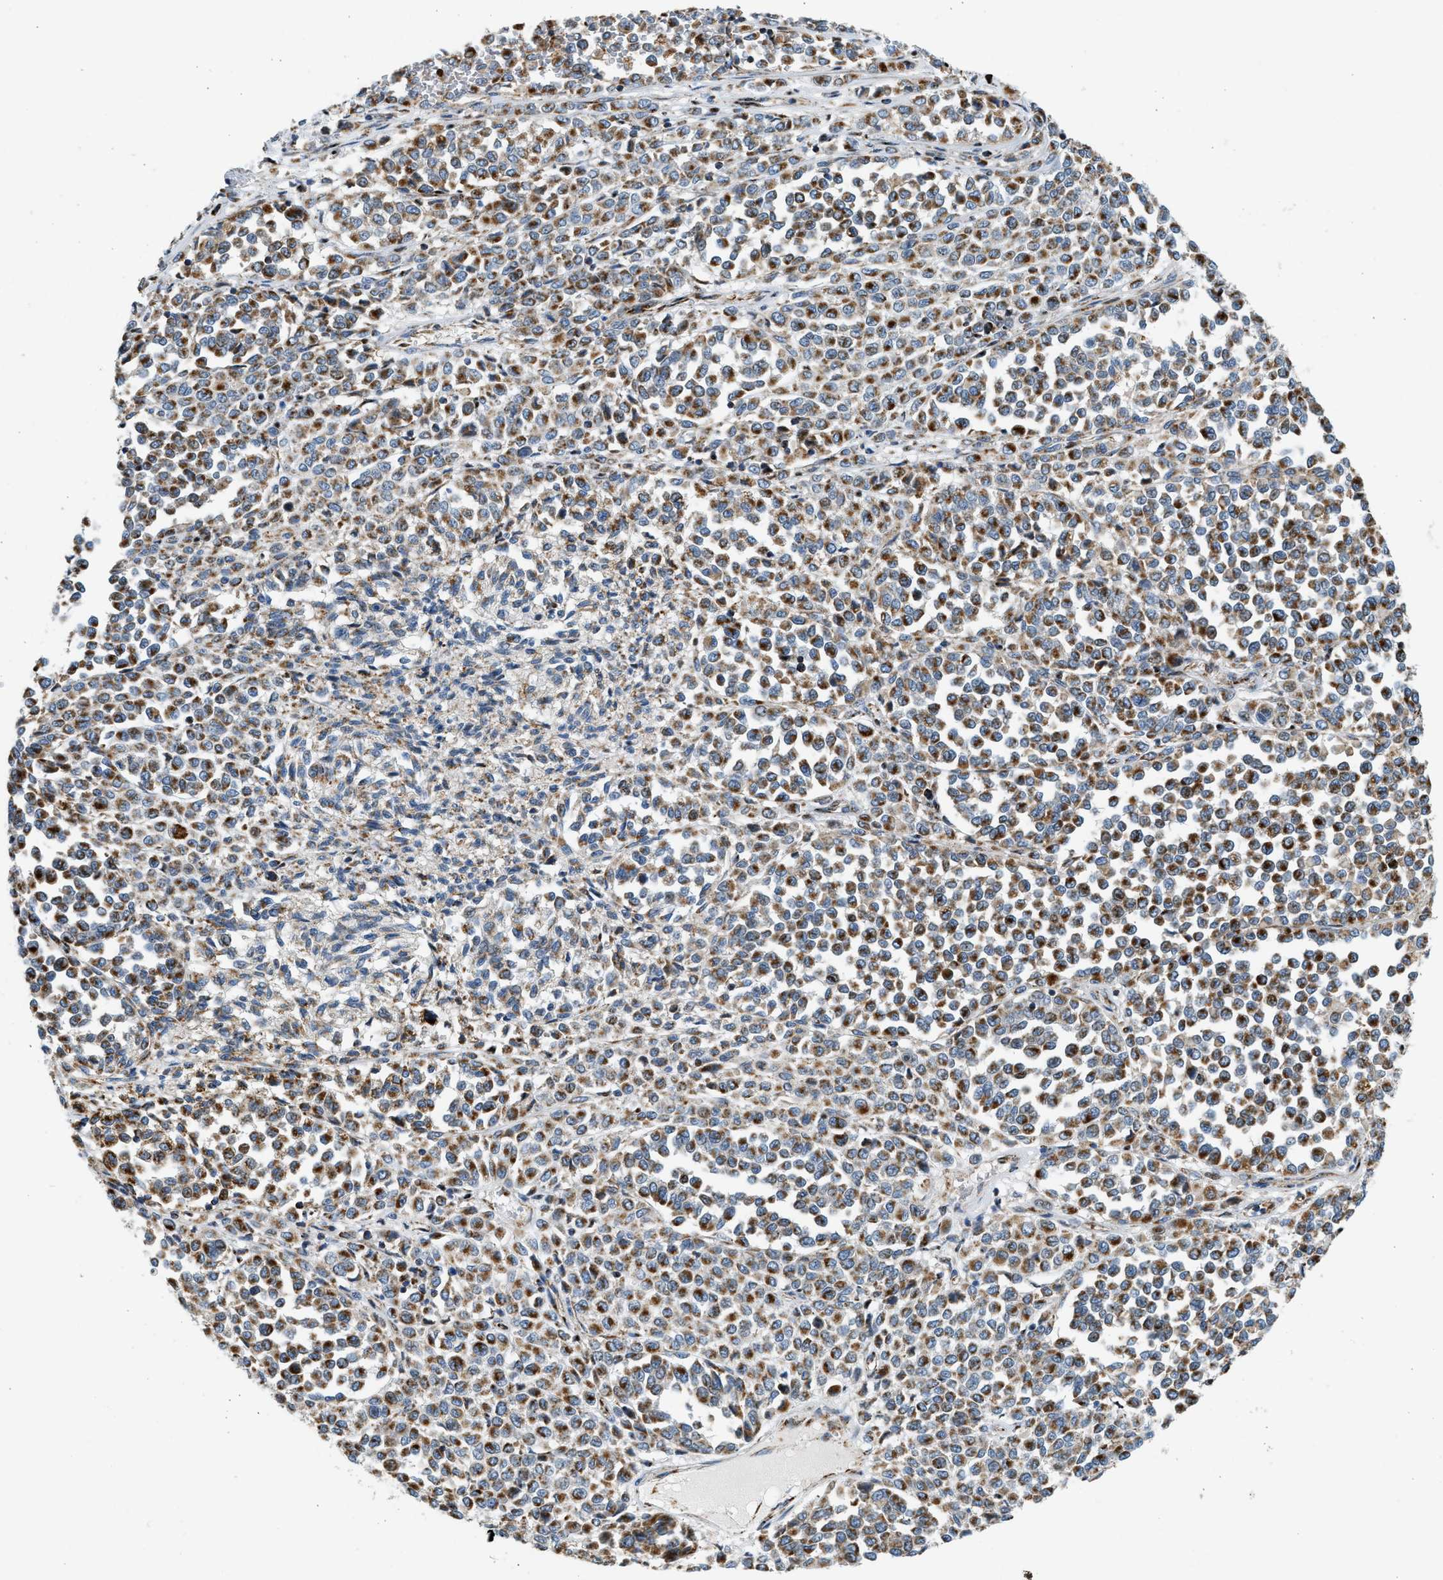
{"staining": {"intensity": "moderate", "quantity": ">75%", "location": "cytoplasmic/membranous"}, "tissue": "melanoma", "cell_type": "Tumor cells", "image_type": "cancer", "snomed": [{"axis": "morphology", "description": "Malignant melanoma, Metastatic site"}, {"axis": "topography", "description": "Pancreas"}], "caption": "IHC (DAB (3,3'-diaminobenzidine)) staining of human malignant melanoma (metastatic site) exhibits moderate cytoplasmic/membranous protein staining in approximately >75% of tumor cells.", "gene": "KCNMB3", "patient": {"sex": "female", "age": 30}}